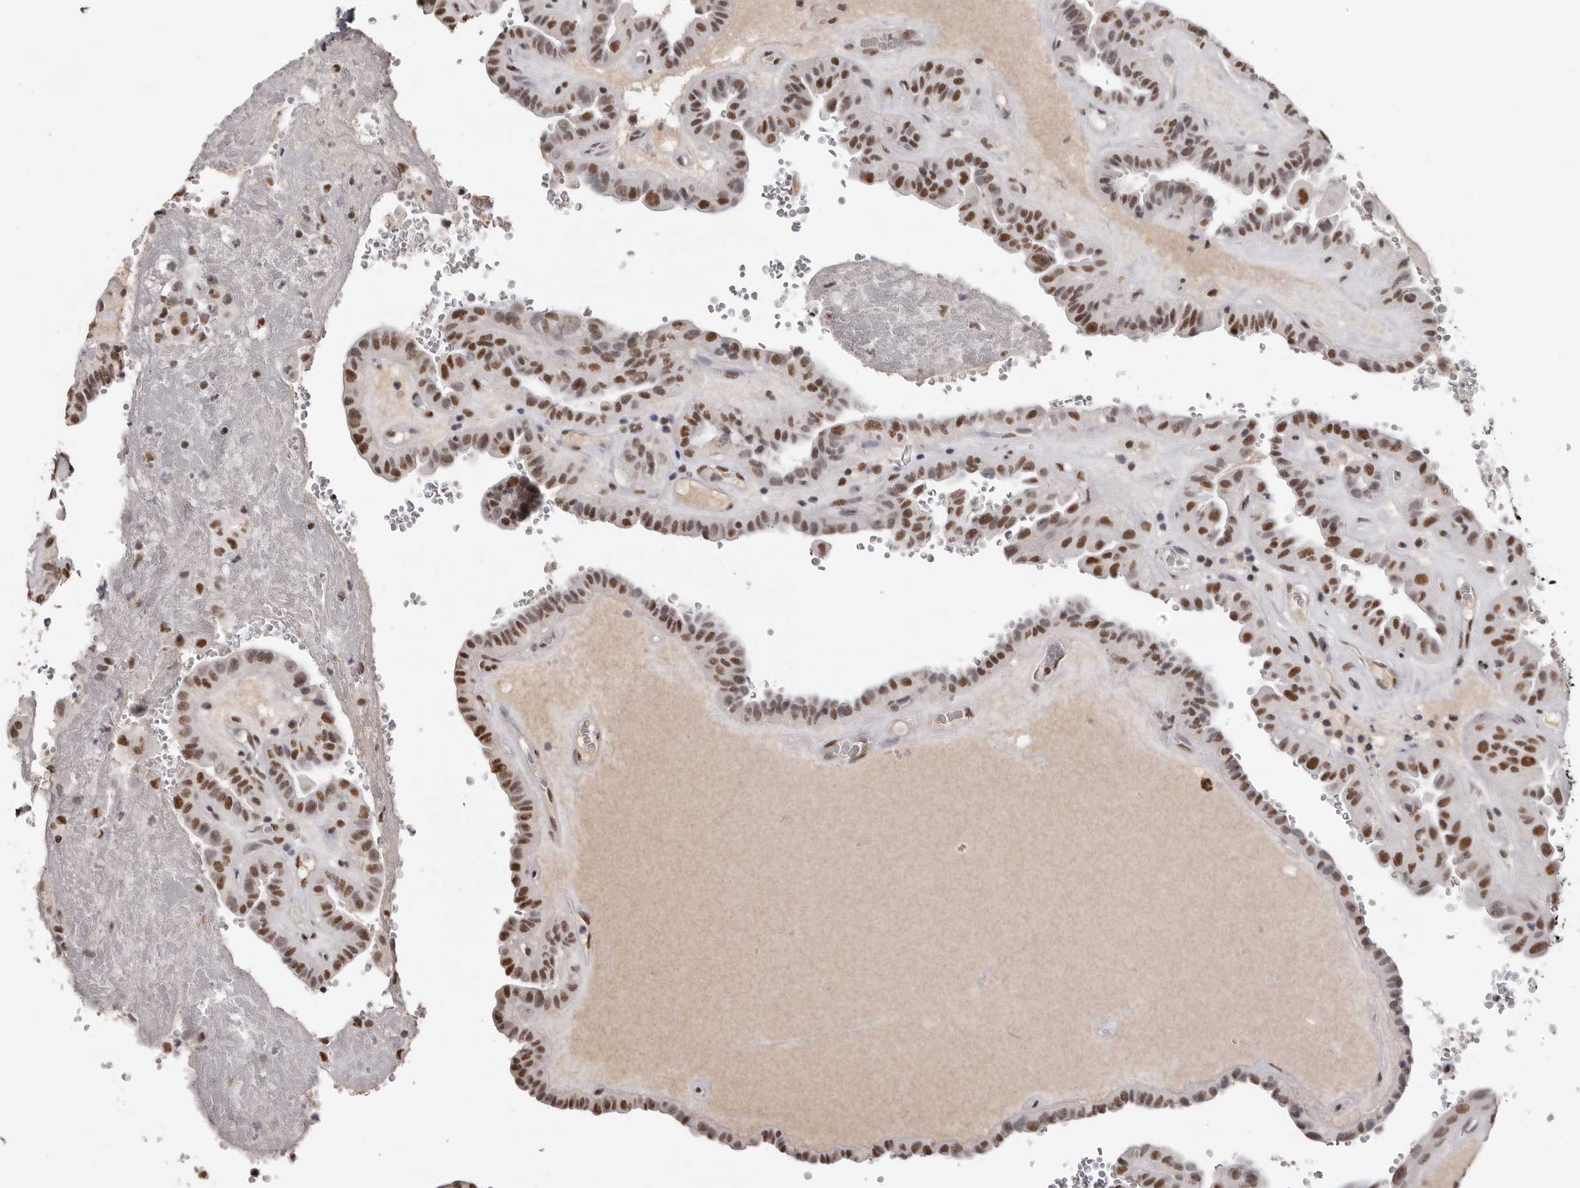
{"staining": {"intensity": "moderate", "quantity": ">75%", "location": "nuclear"}, "tissue": "thyroid cancer", "cell_type": "Tumor cells", "image_type": "cancer", "snomed": [{"axis": "morphology", "description": "Papillary adenocarcinoma, NOS"}, {"axis": "topography", "description": "Thyroid gland"}], "caption": "Thyroid papillary adenocarcinoma tissue displays moderate nuclear positivity in approximately >75% of tumor cells, visualized by immunohistochemistry. Nuclei are stained in blue.", "gene": "SCAF4", "patient": {"sex": "male", "age": 77}}